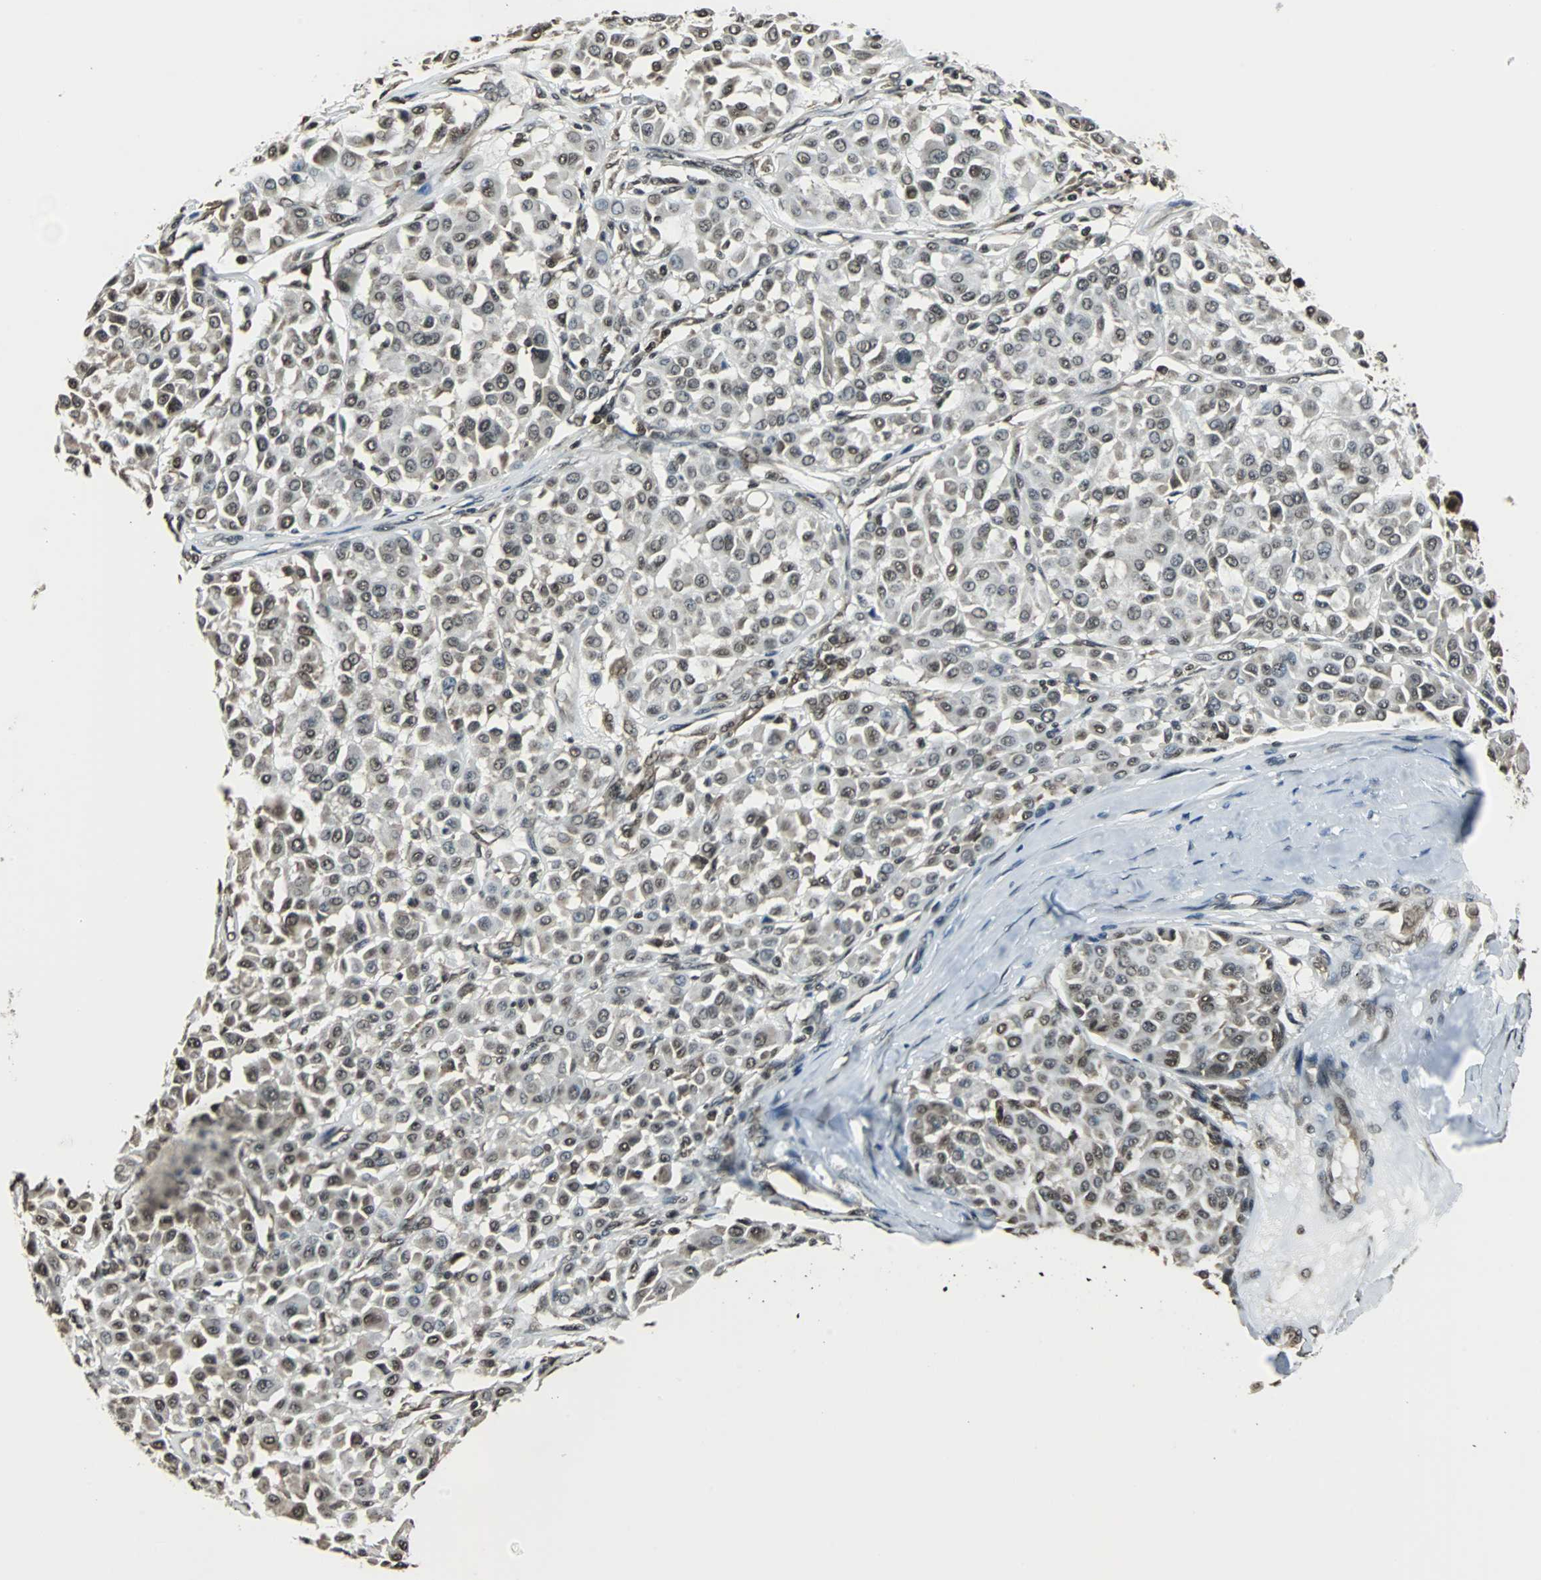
{"staining": {"intensity": "moderate", "quantity": "25%-75%", "location": "nuclear"}, "tissue": "melanoma", "cell_type": "Tumor cells", "image_type": "cancer", "snomed": [{"axis": "morphology", "description": "Malignant melanoma, Metastatic site"}, {"axis": "topography", "description": "Soft tissue"}], "caption": "Protein staining by immunohistochemistry (IHC) demonstrates moderate nuclear positivity in about 25%-75% of tumor cells in malignant melanoma (metastatic site). The staining was performed using DAB to visualize the protein expression in brown, while the nuclei were stained in blue with hematoxylin (Magnification: 20x).", "gene": "REST", "patient": {"sex": "male", "age": 41}}